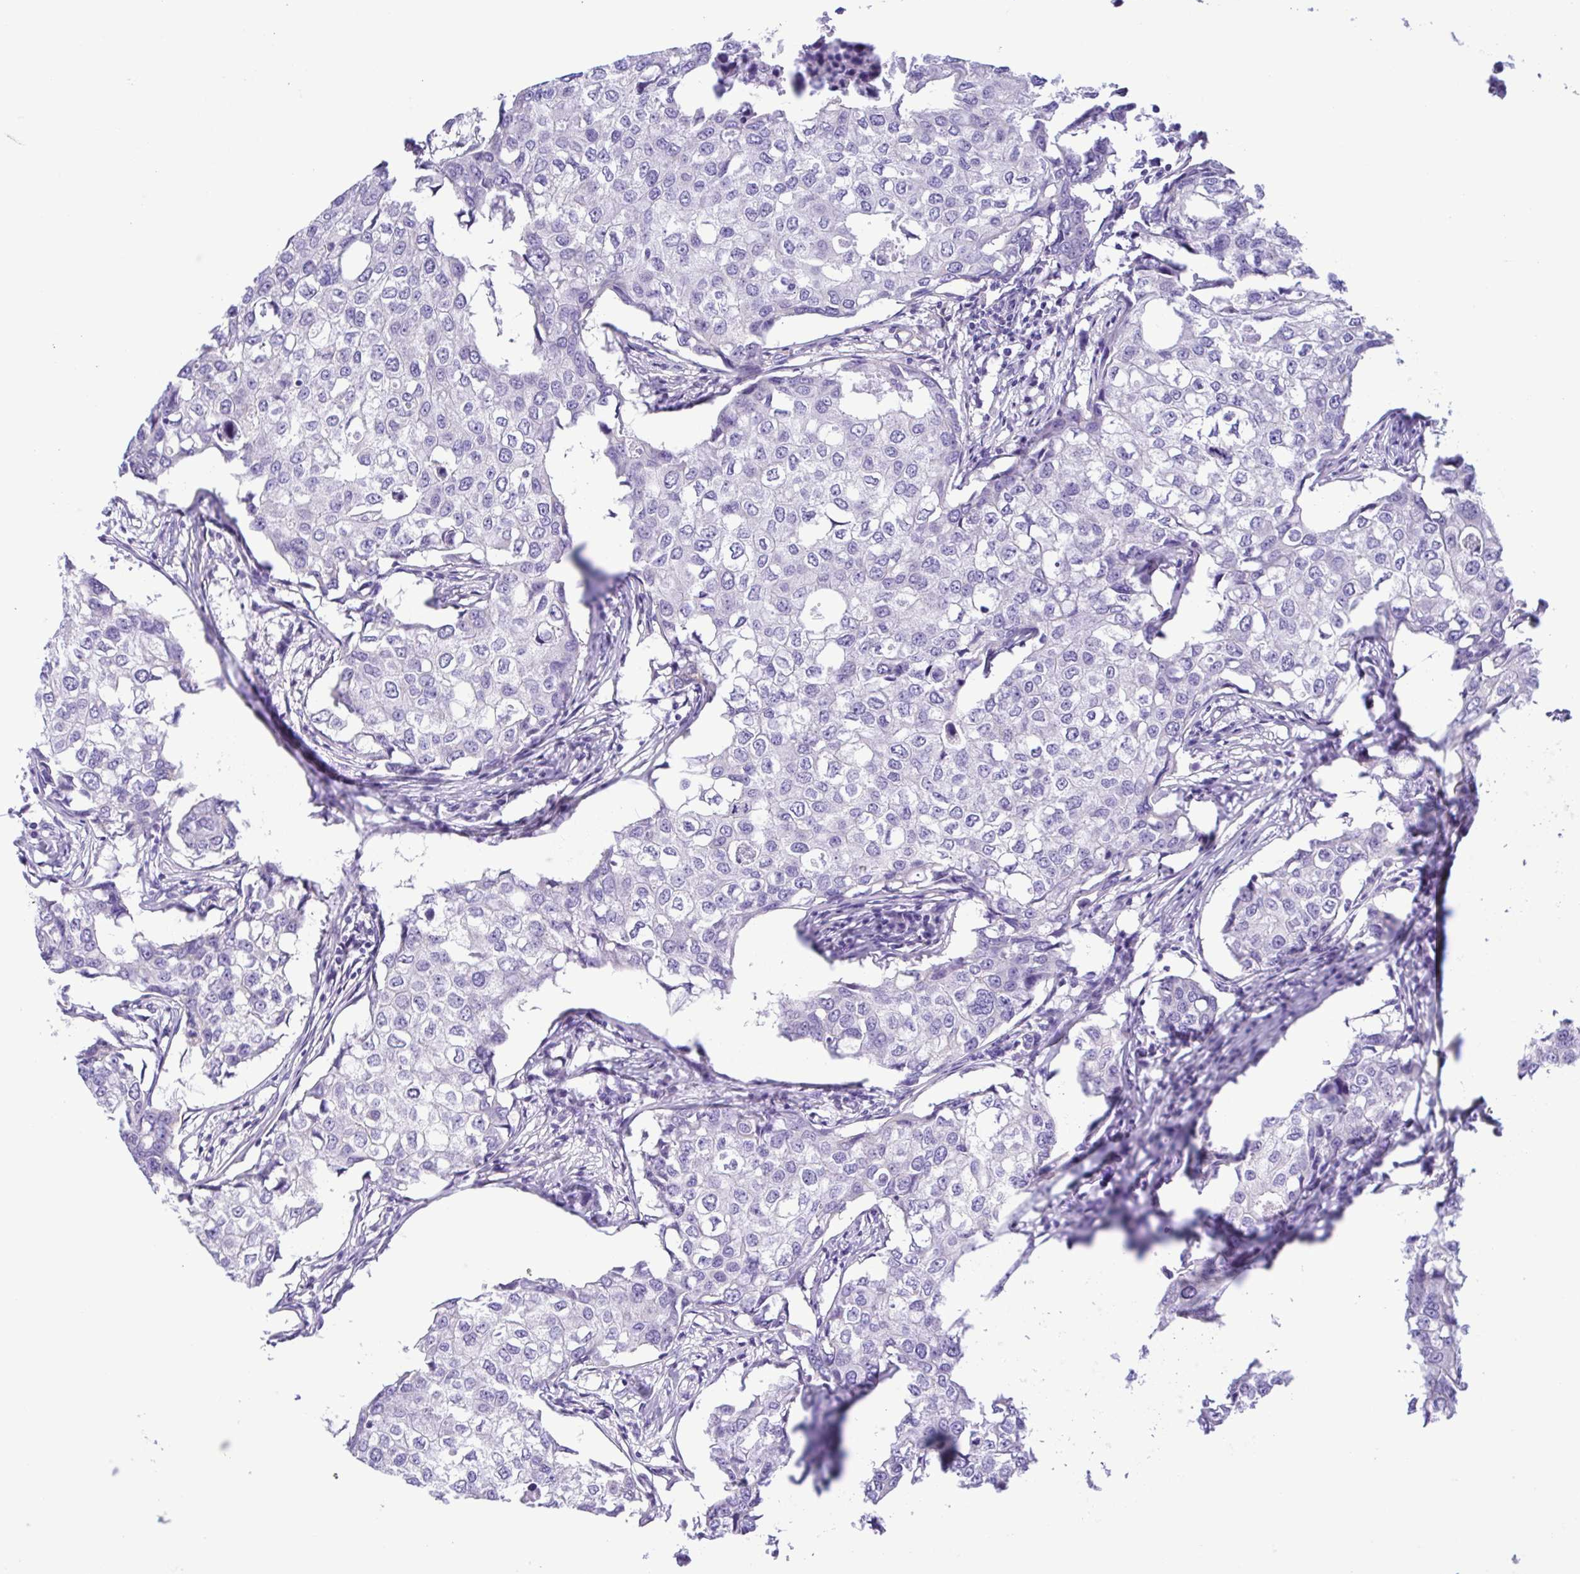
{"staining": {"intensity": "negative", "quantity": "none", "location": "none"}, "tissue": "breast cancer", "cell_type": "Tumor cells", "image_type": "cancer", "snomed": [{"axis": "morphology", "description": "Duct carcinoma"}, {"axis": "topography", "description": "Breast"}], "caption": "Human breast infiltrating ductal carcinoma stained for a protein using IHC demonstrates no expression in tumor cells.", "gene": "CD72", "patient": {"sex": "female", "age": 27}}